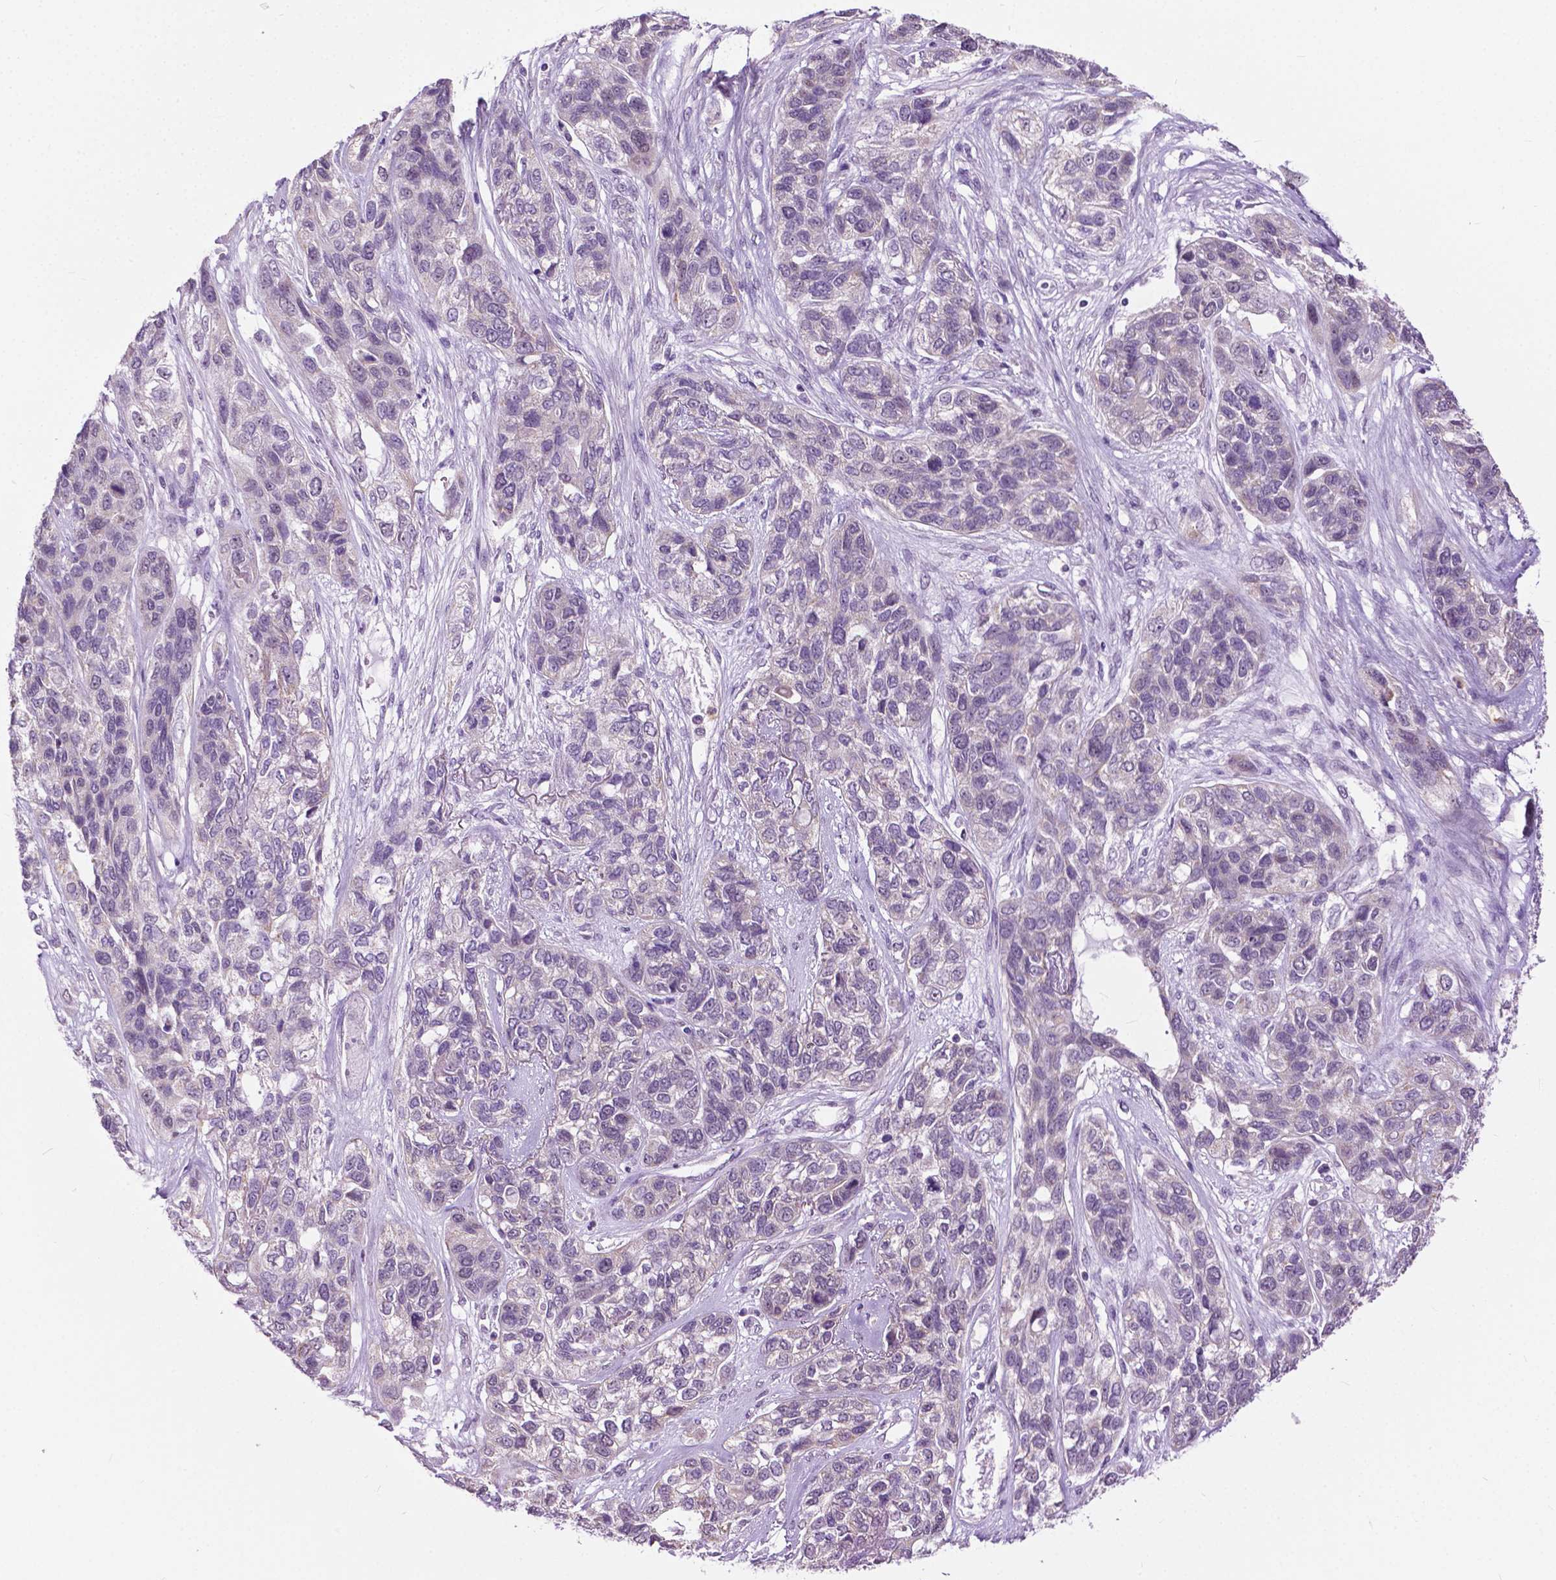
{"staining": {"intensity": "negative", "quantity": "none", "location": "none"}, "tissue": "lung cancer", "cell_type": "Tumor cells", "image_type": "cancer", "snomed": [{"axis": "morphology", "description": "Squamous cell carcinoma, NOS"}, {"axis": "topography", "description": "Lung"}], "caption": "A high-resolution micrograph shows immunohistochemistry (IHC) staining of squamous cell carcinoma (lung), which reveals no significant positivity in tumor cells.", "gene": "TTC9B", "patient": {"sex": "female", "age": 70}}